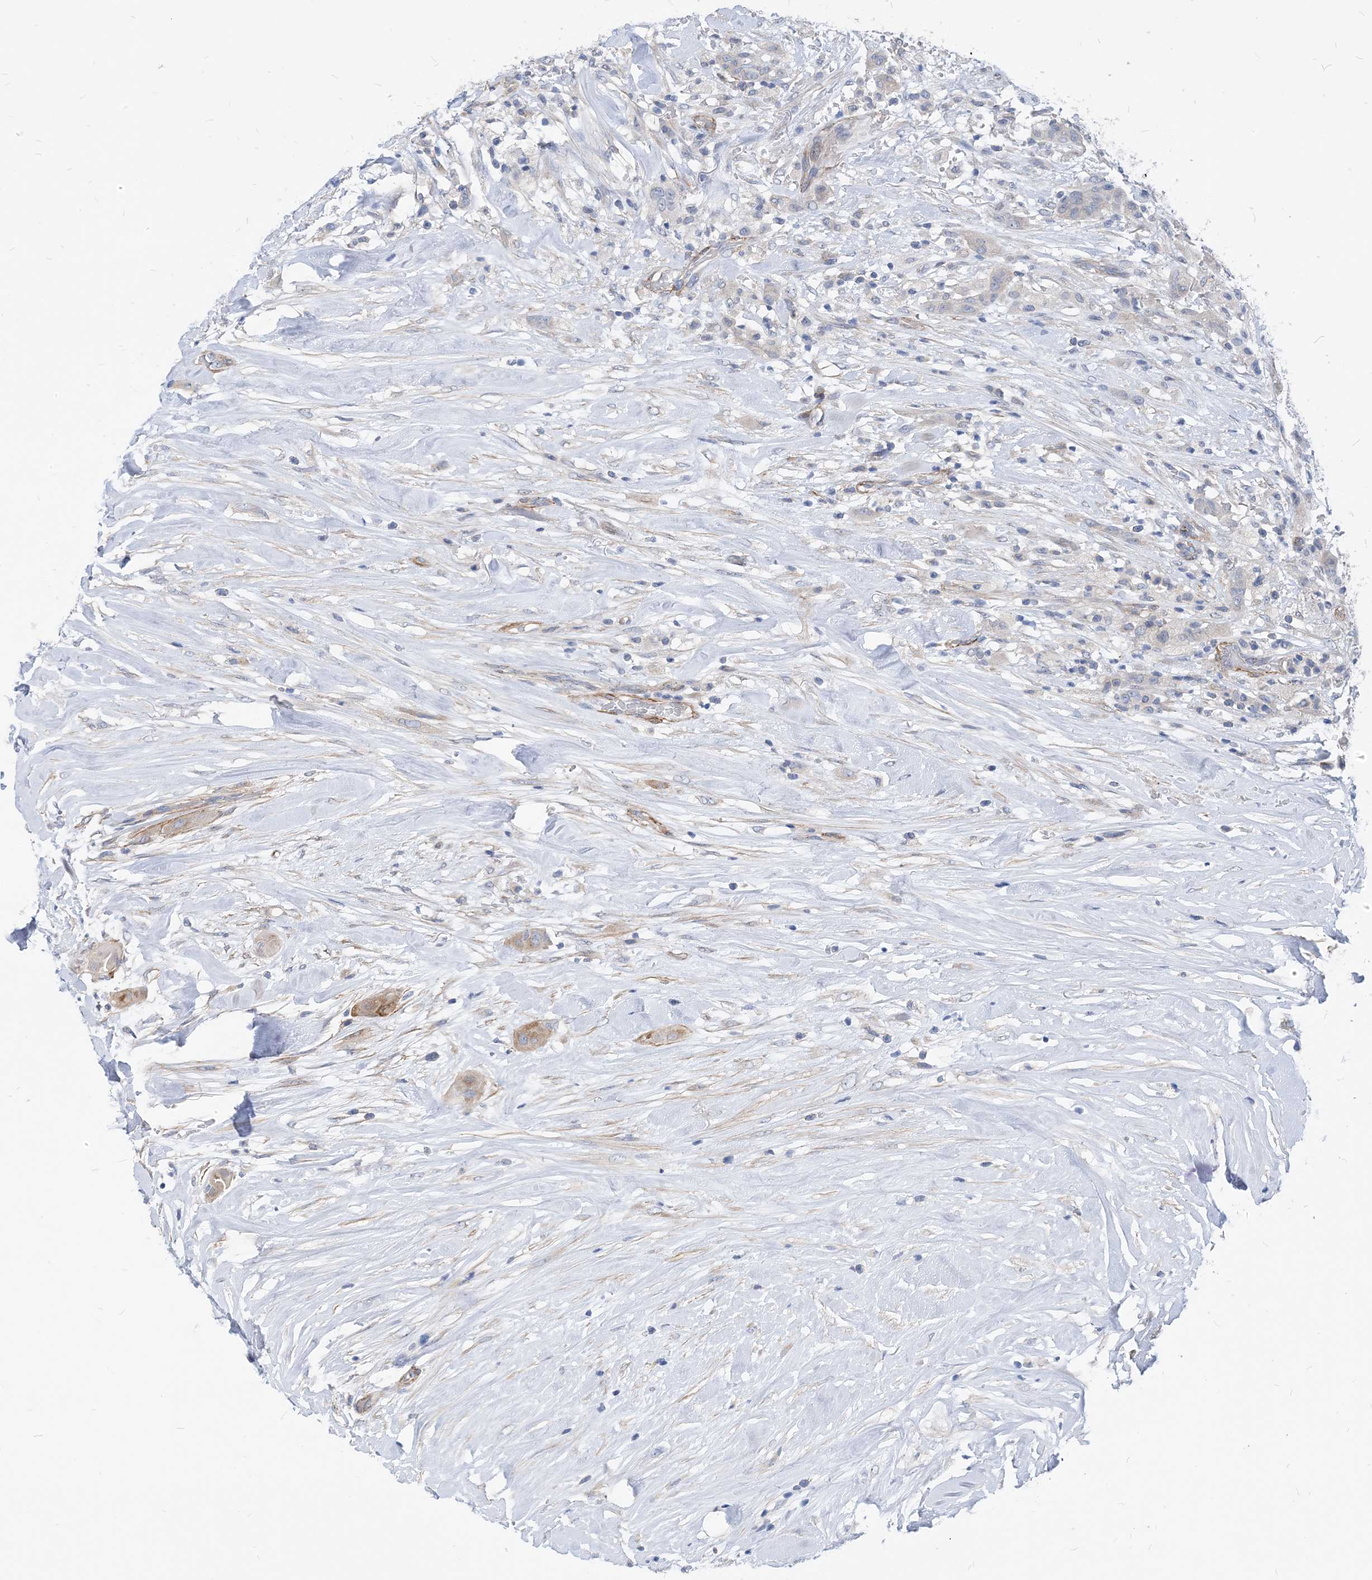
{"staining": {"intensity": "weak", "quantity": "<25%", "location": "cytoplasmic/membranous"}, "tissue": "thyroid cancer", "cell_type": "Tumor cells", "image_type": "cancer", "snomed": [{"axis": "morphology", "description": "Papillary adenocarcinoma, NOS"}, {"axis": "topography", "description": "Thyroid gland"}], "caption": "DAB (3,3'-diaminobenzidine) immunohistochemical staining of human papillary adenocarcinoma (thyroid) shows no significant expression in tumor cells.", "gene": "PLEKHA3", "patient": {"sex": "female", "age": 59}}